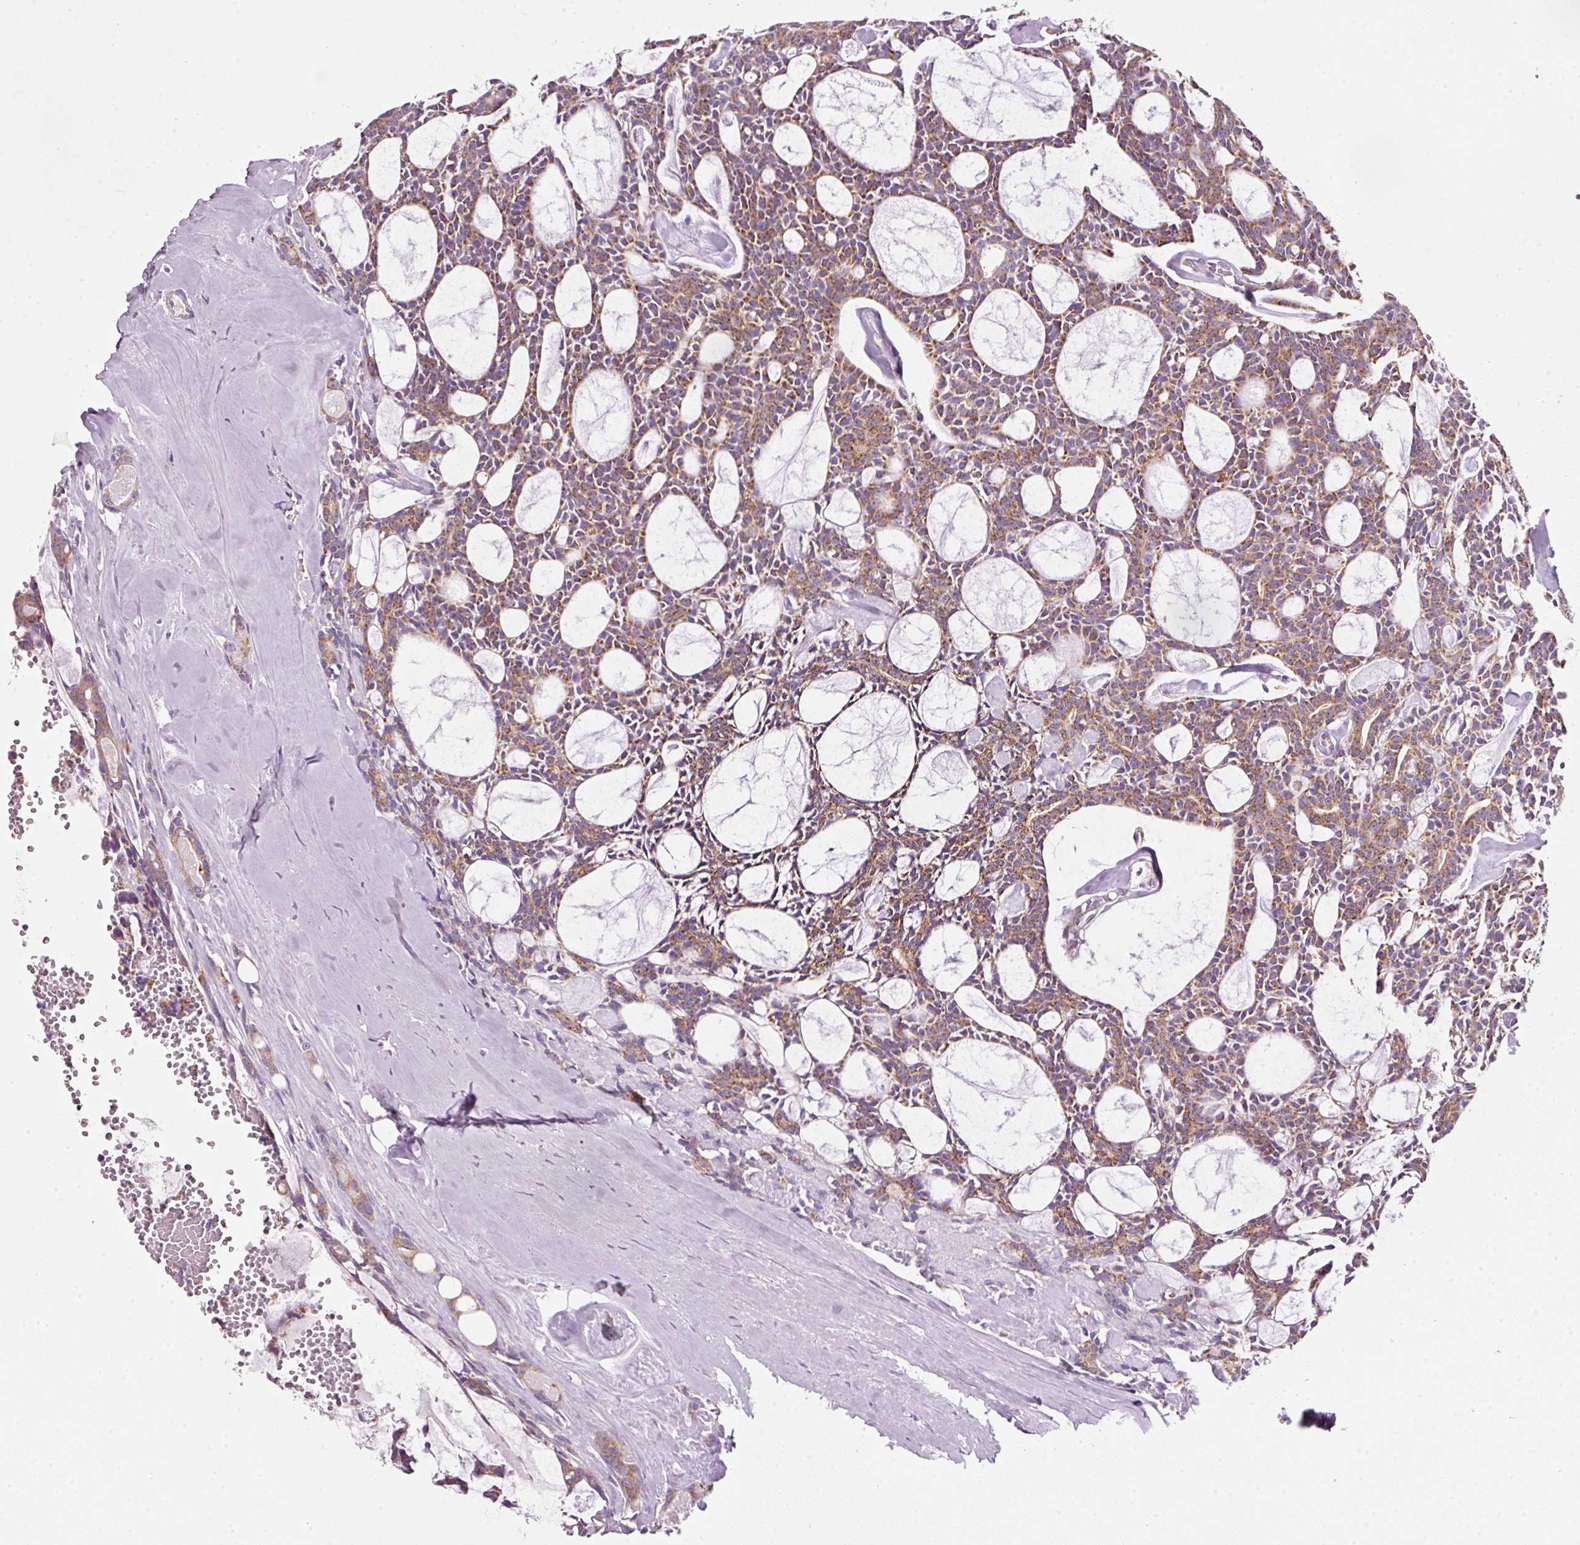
{"staining": {"intensity": "moderate", "quantity": ">75%", "location": "cytoplasmic/membranous"}, "tissue": "head and neck cancer", "cell_type": "Tumor cells", "image_type": "cancer", "snomed": [{"axis": "morphology", "description": "Adenocarcinoma, NOS"}, {"axis": "topography", "description": "Salivary gland"}, {"axis": "topography", "description": "Head-Neck"}], "caption": "Immunohistochemical staining of head and neck cancer exhibits moderate cytoplasmic/membranous protein staining in approximately >75% of tumor cells. (IHC, brightfield microscopy, high magnification).", "gene": "NDUFA1", "patient": {"sex": "male", "age": 55}}